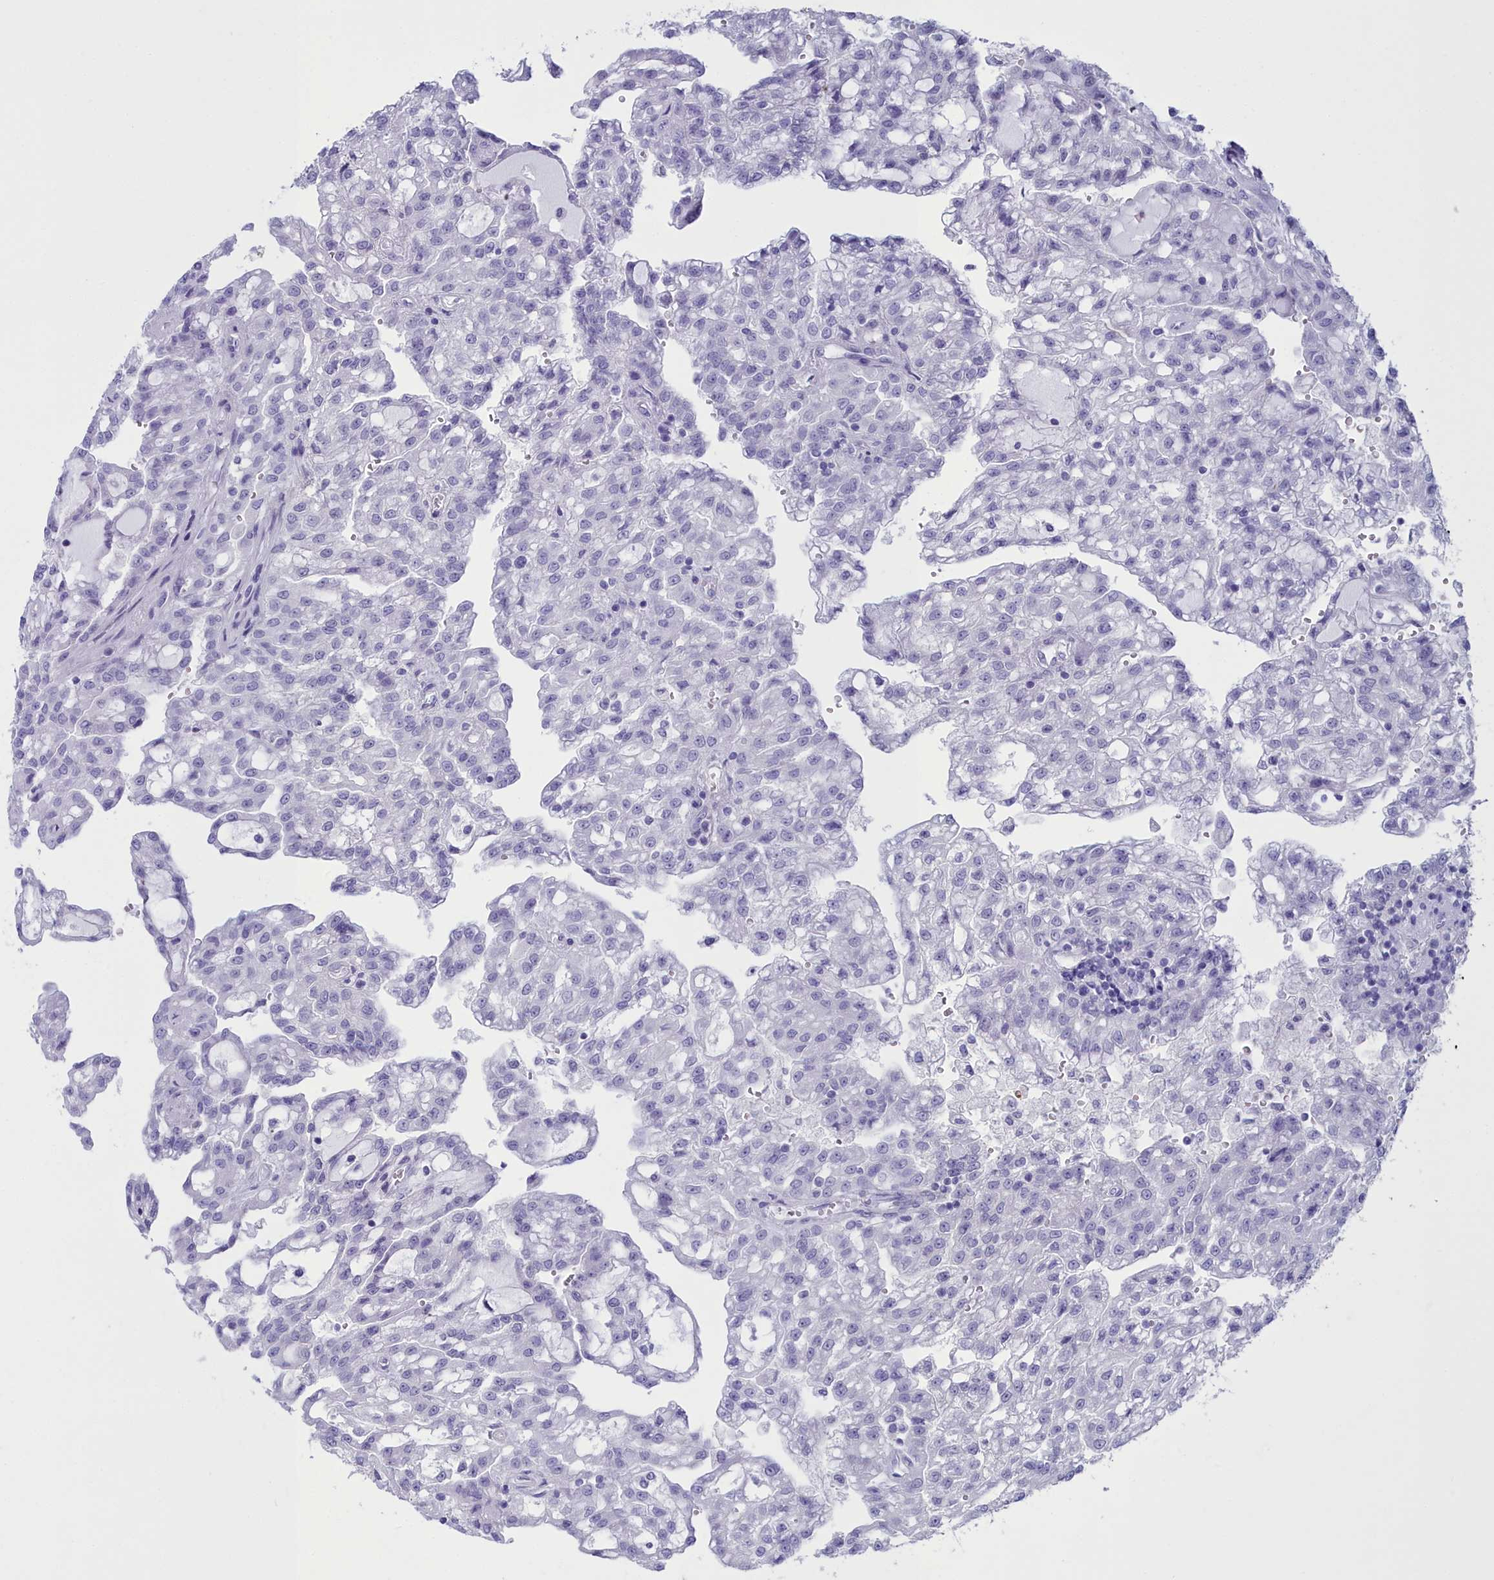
{"staining": {"intensity": "negative", "quantity": "none", "location": "none"}, "tissue": "renal cancer", "cell_type": "Tumor cells", "image_type": "cancer", "snomed": [{"axis": "morphology", "description": "Adenocarcinoma, NOS"}, {"axis": "topography", "description": "Kidney"}], "caption": "Immunohistochemistry (IHC) image of neoplastic tissue: human adenocarcinoma (renal) stained with DAB demonstrates no significant protein positivity in tumor cells.", "gene": "MAP6", "patient": {"sex": "male", "age": 63}}